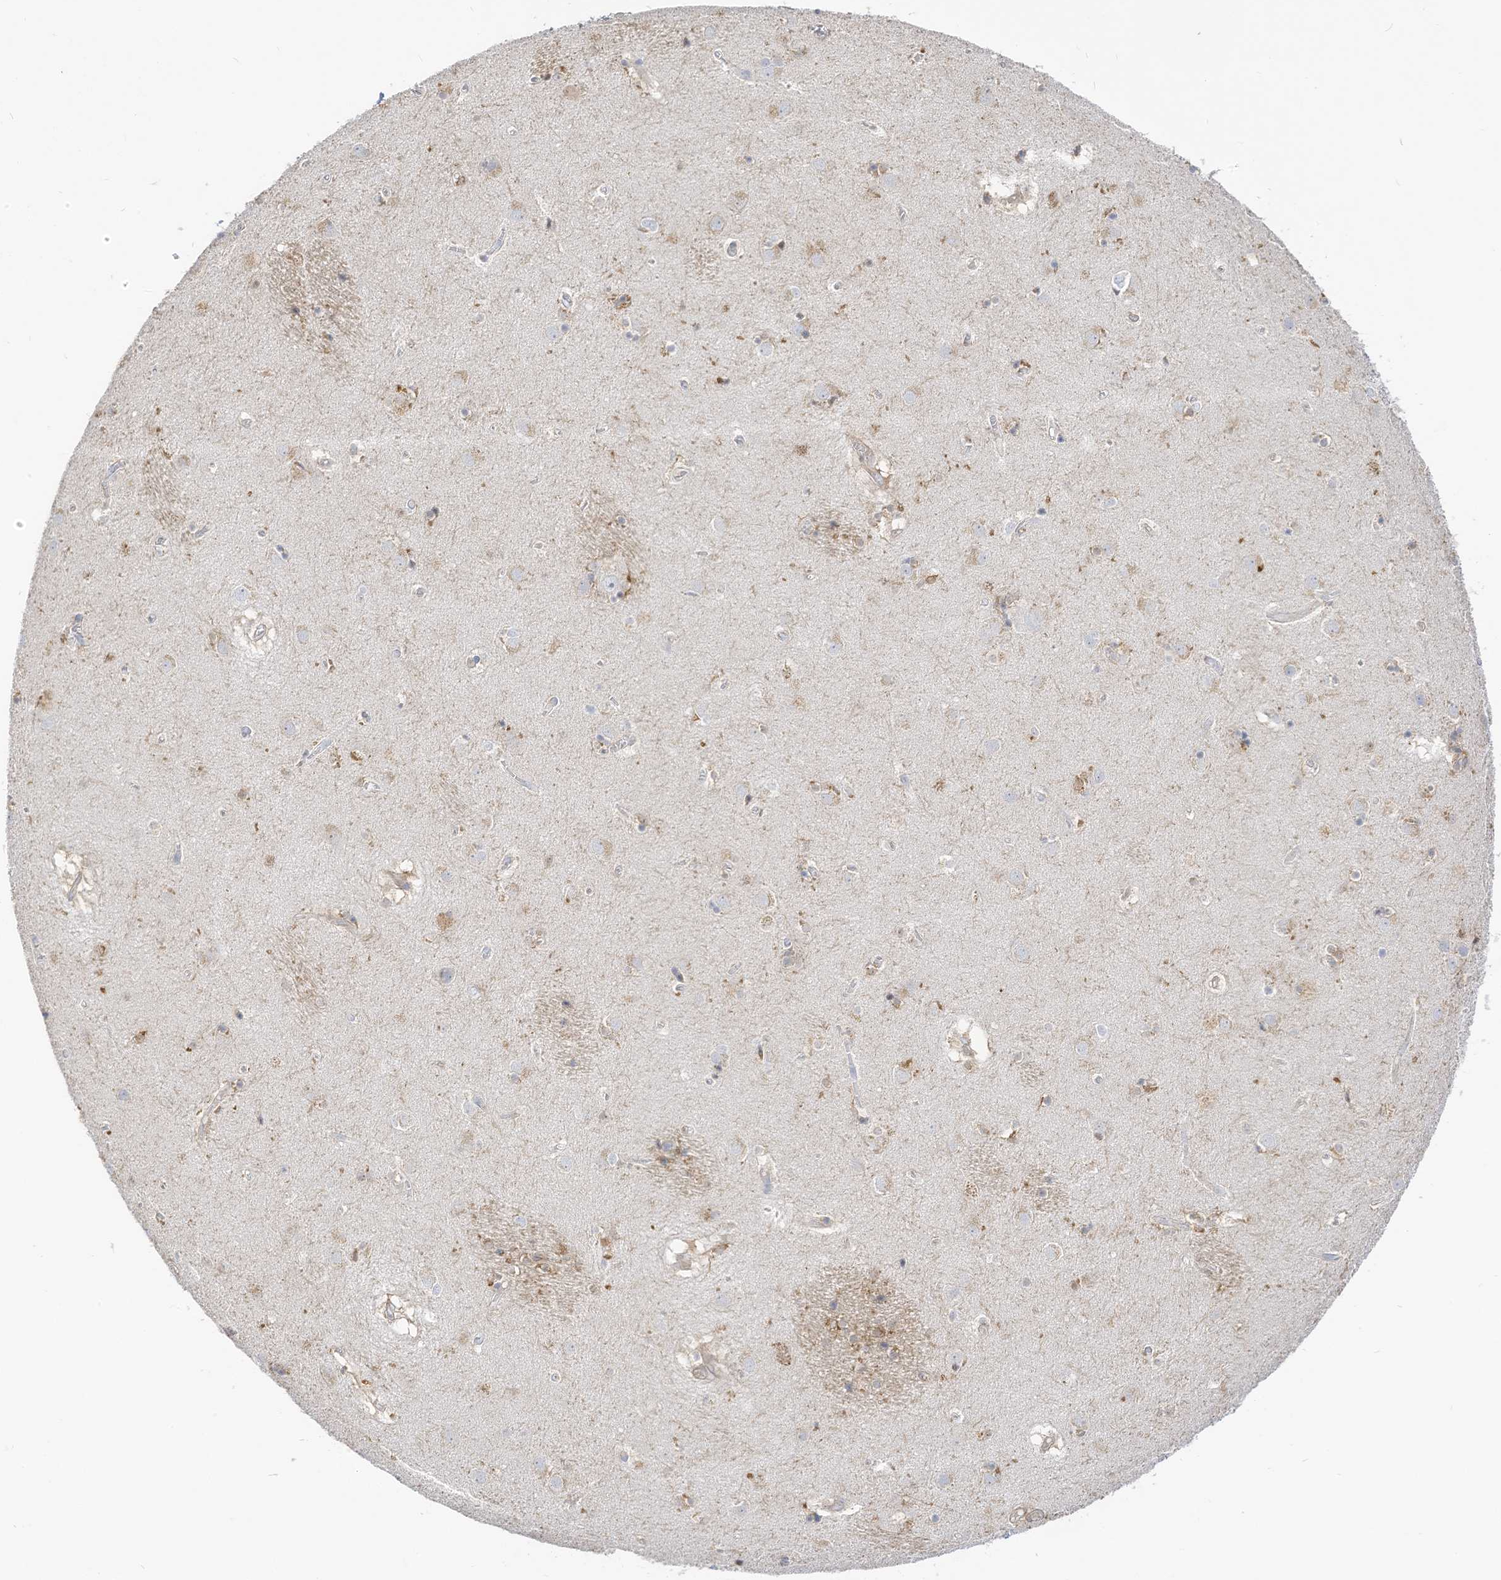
{"staining": {"intensity": "negative", "quantity": "none", "location": "none"}, "tissue": "caudate", "cell_type": "Glial cells", "image_type": "normal", "snomed": [{"axis": "morphology", "description": "Normal tissue, NOS"}, {"axis": "topography", "description": "Lateral ventricle wall"}], "caption": "DAB (3,3'-diaminobenzidine) immunohistochemical staining of normal caudate shows no significant expression in glial cells. (Brightfield microscopy of DAB (3,3'-diaminobenzidine) immunohistochemistry at high magnification).", "gene": "ATP13A1", "patient": {"sex": "male", "age": 70}}